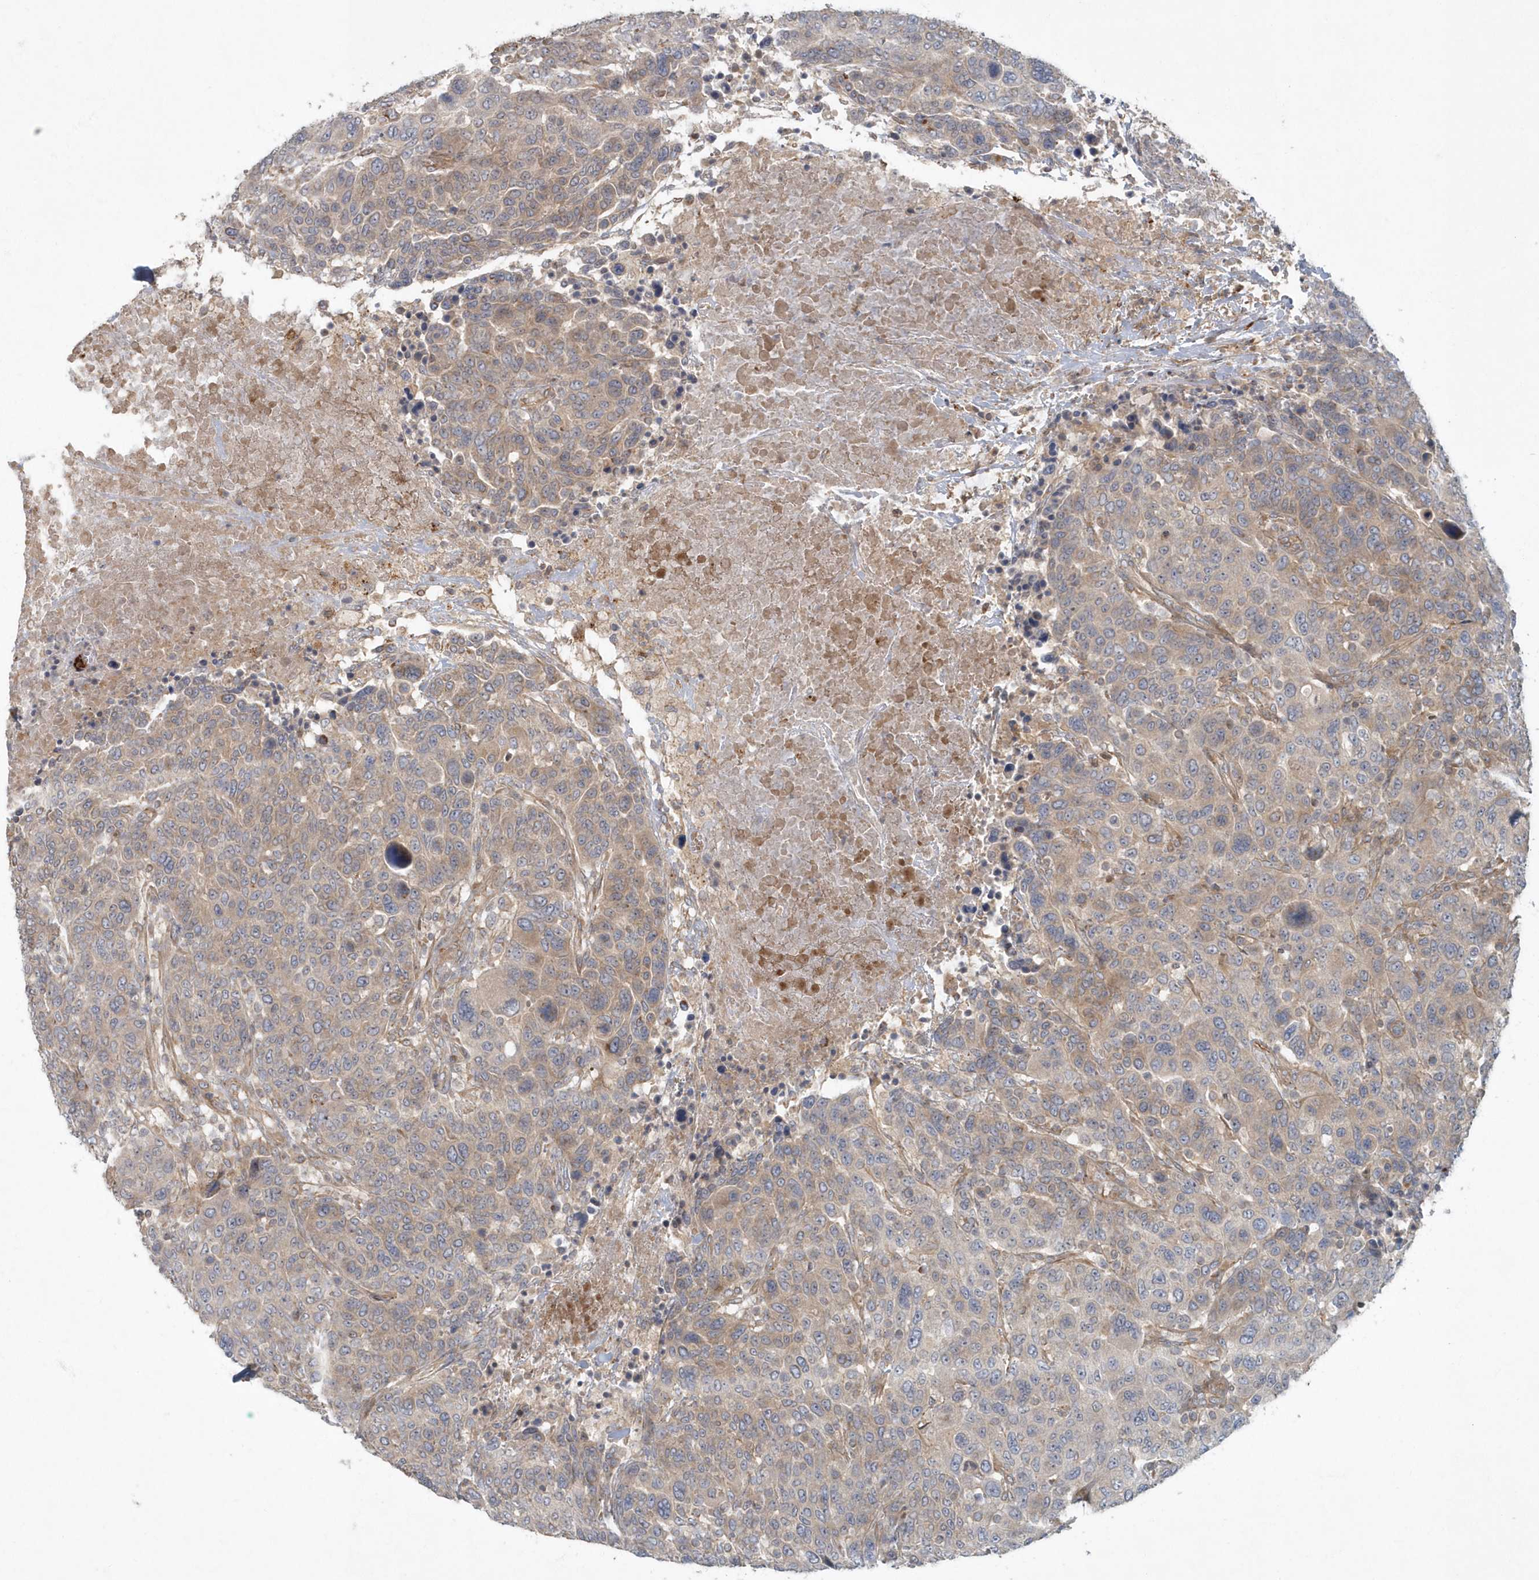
{"staining": {"intensity": "weak", "quantity": ">75%", "location": "cytoplasmic/membranous"}, "tissue": "breast cancer", "cell_type": "Tumor cells", "image_type": "cancer", "snomed": [{"axis": "morphology", "description": "Duct carcinoma"}, {"axis": "topography", "description": "Breast"}], "caption": "IHC photomicrograph of human breast cancer (infiltrating ductal carcinoma) stained for a protein (brown), which demonstrates low levels of weak cytoplasmic/membranous staining in about >75% of tumor cells.", "gene": "ARHGEF38", "patient": {"sex": "female", "age": 37}}